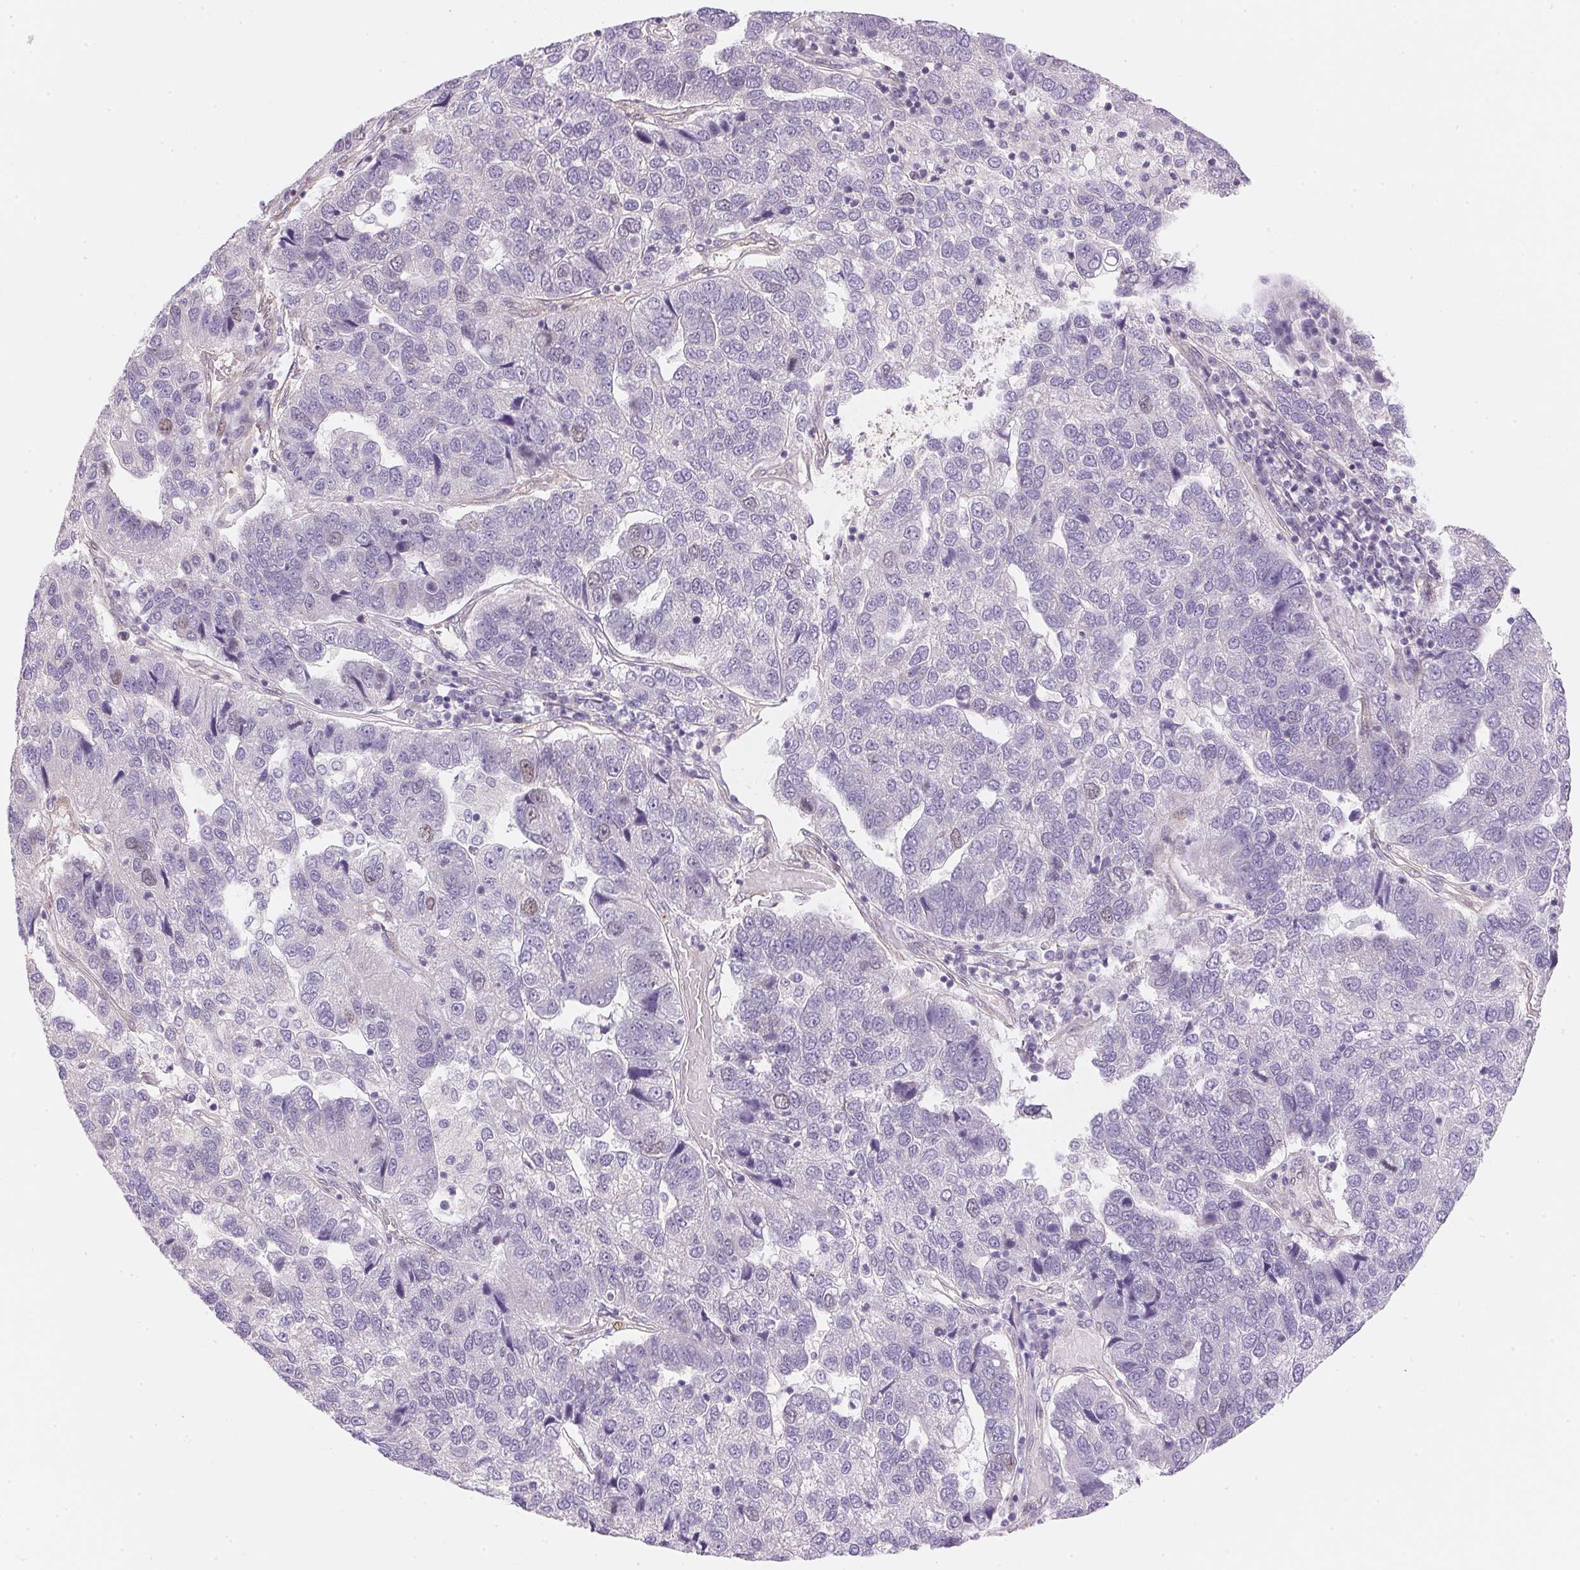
{"staining": {"intensity": "negative", "quantity": "none", "location": "none"}, "tissue": "pancreatic cancer", "cell_type": "Tumor cells", "image_type": "cancer", "snomed": [{"axis": "morphology", "description": "Adenocarcinoma, NOS"}, {"axis": "topography", "description": "Pancreas"}], "caption": "Immunohistochemistry (IHC) of human adenocarcinoma (pancreatic) demonstrates no staining in tumor cells.", "gene": "SMTN", "patient": {"sex": "female", "age": 61}}